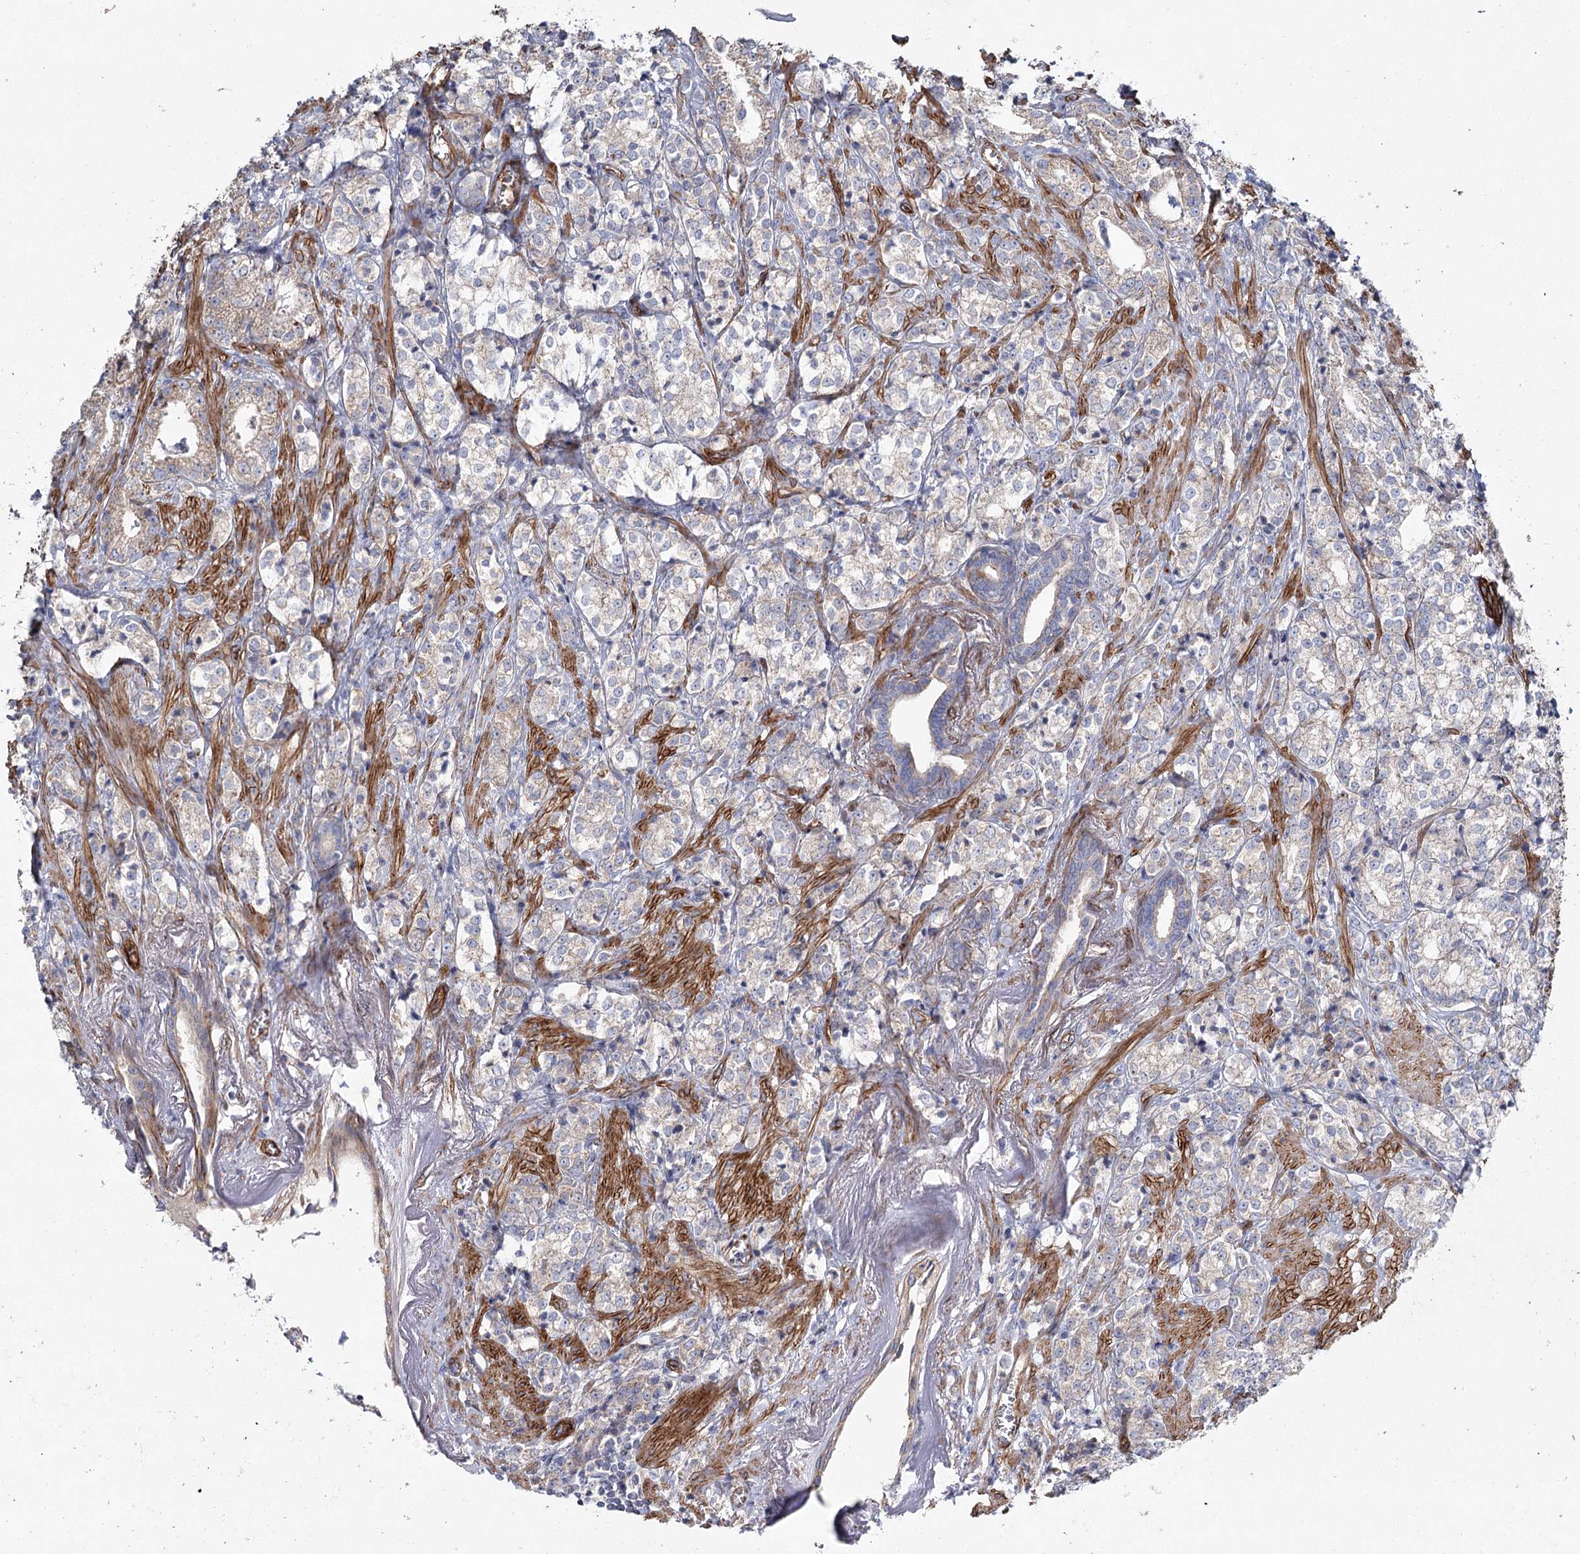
{"staining": {"intensity": "negative", "quantity": "none", "location": "none"}, "tissue": "prostate cancer", "cell_type": "Tumor cells", "image_type": "cancer", "snomed": [{"axis": "morphology", "description": "Adenocarcinoma, High grade"}, {"axis": "topography", "description": "Prostate"}], "caption": "Prostate cancer (adenocarcinoma (high-grade)) stained for a protein using IHC shows no expression tumor cells.", "gene": "TMEM164", "patient": {"sex": "male", "age": 69}}